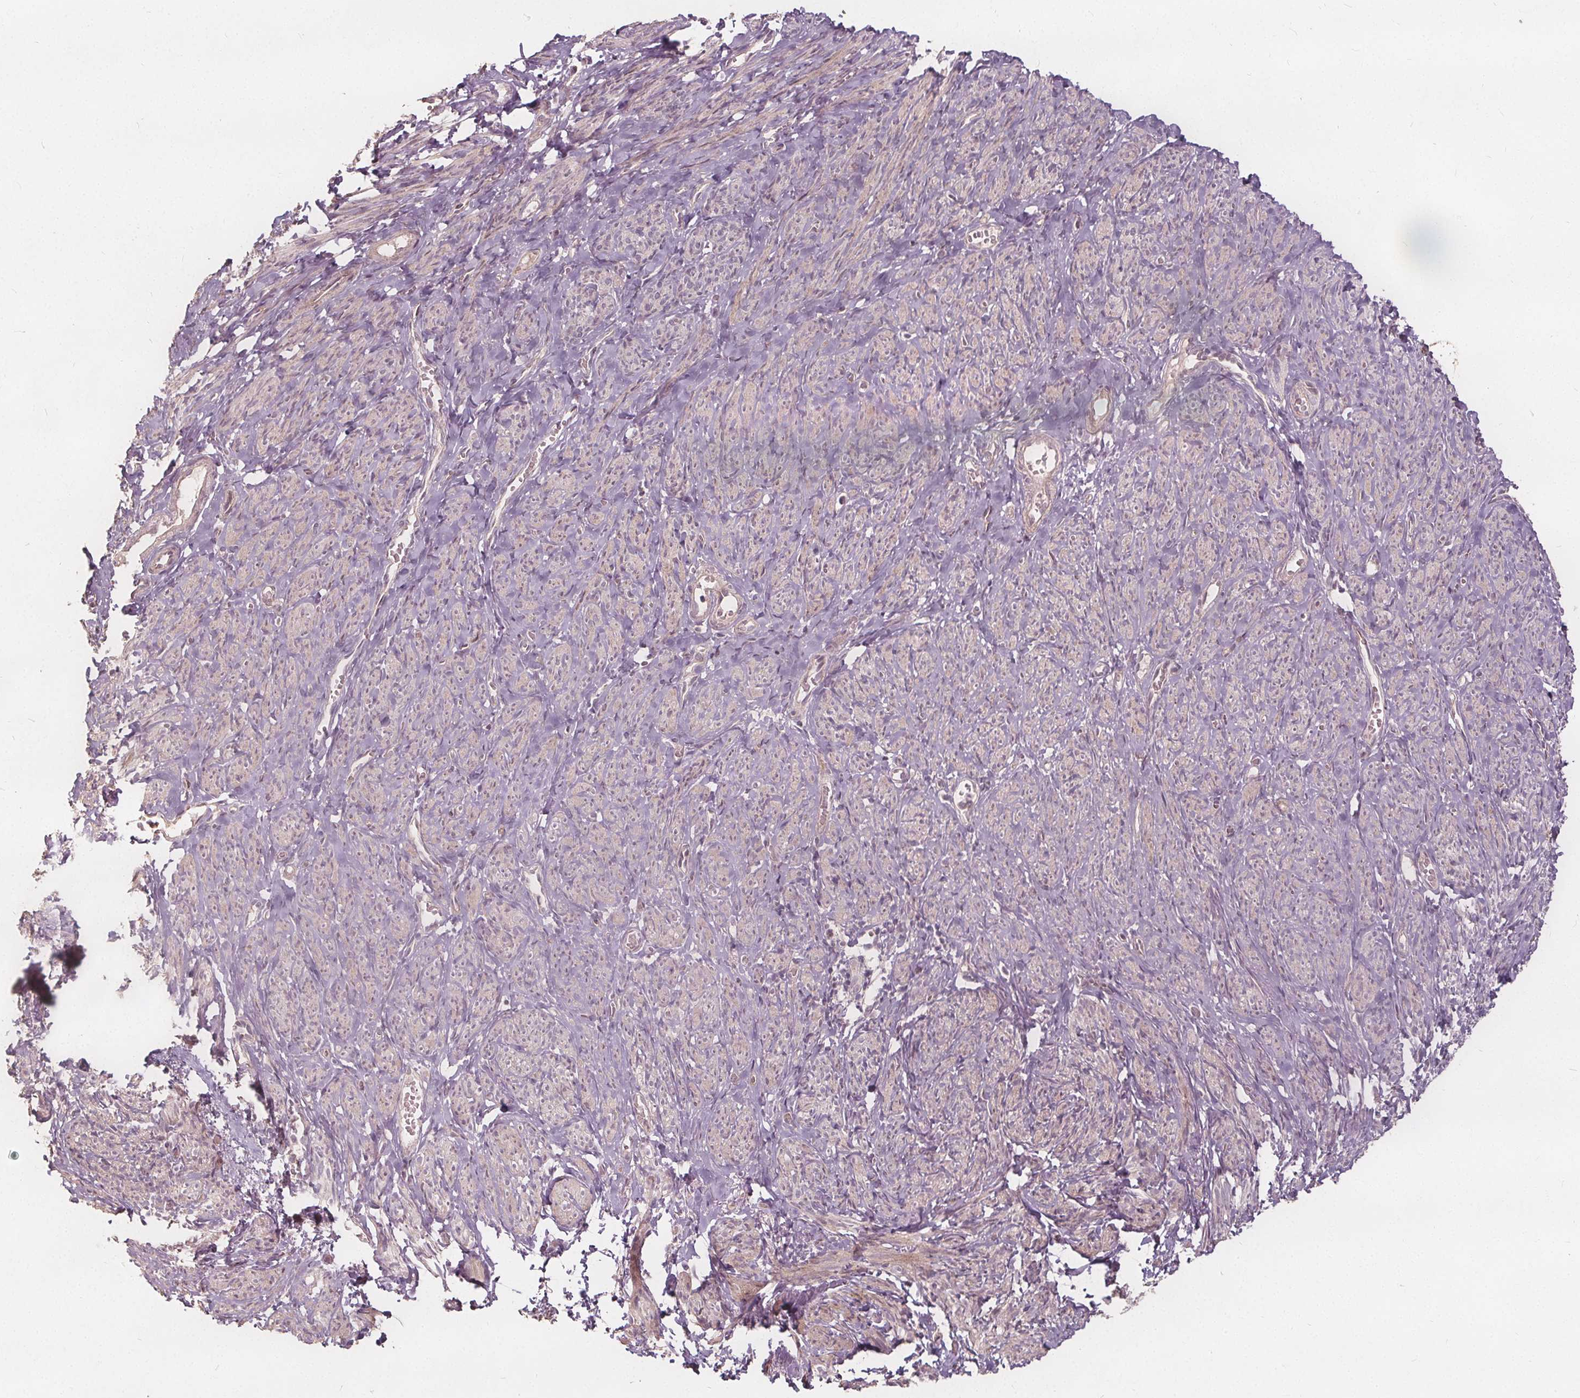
{"staining": {"intensity": "weak", "quantity": "25%-75%", "location": "cytoplasmic/membranous"}, "tissue": "smooth muscle", "cell_type": "Smooth muscle cells", "image_type": "normal", "snomed": [{"axis": "morphology", "description": "Normal tissue, NOS"}, {"axis": "topography", "description": "Smooth muscle"}], "caption": "DAB immunohistochemical staining of benign smooth muscle shows weak cytoplasmic/membranous protein expression in about 25%-75% of smooth muscle cells. (DAB = brown stain, brightfield microscopy at high magnification).", "gene": "PTPRT", "patient": {"sex": "female", "age": 65}}